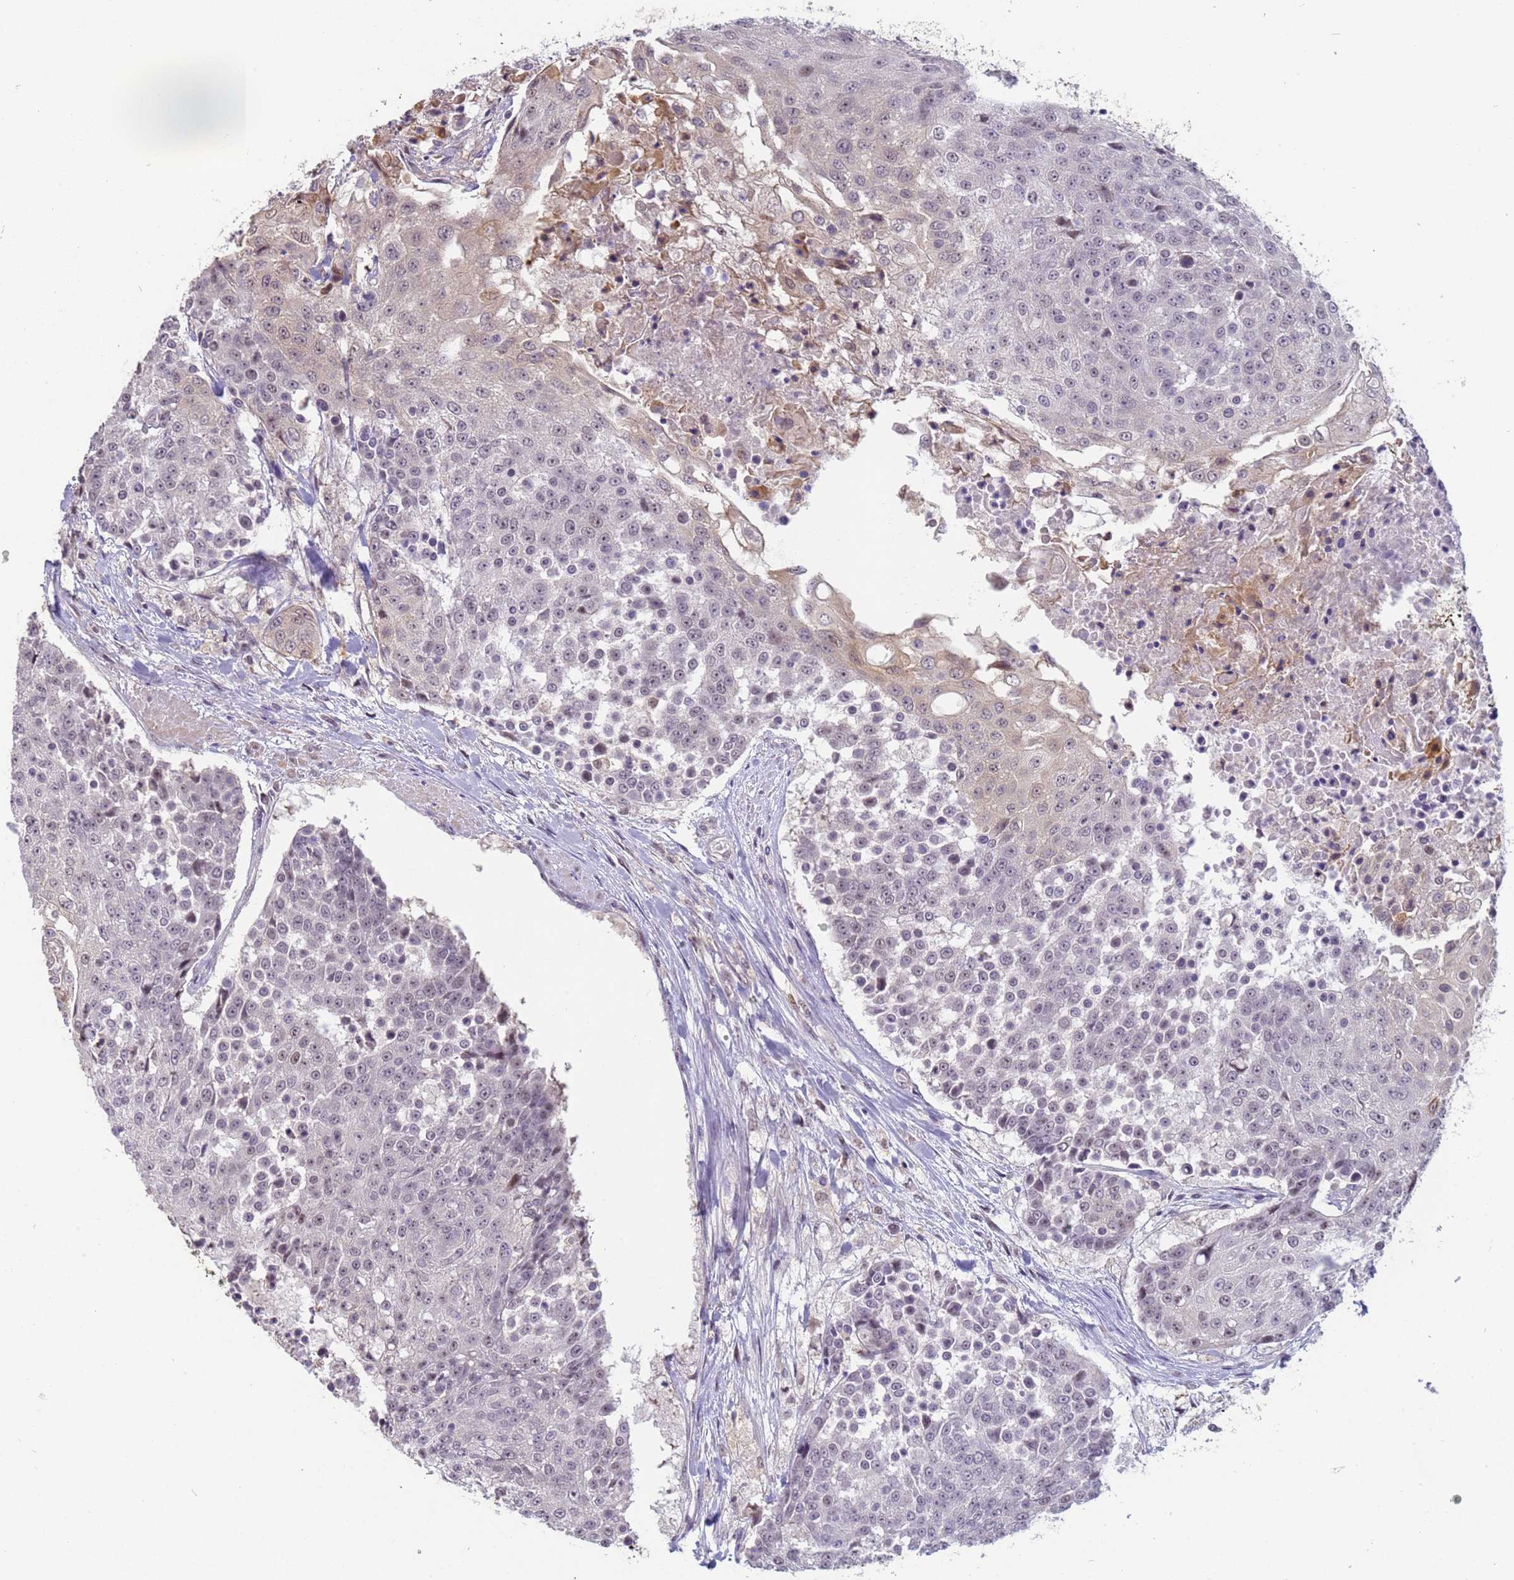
{"staining": {"intensity": "moderate", "quantity": "<25%", "location": "cytoplasmic/membranous"}, "tissue": "urothelial cancer", "cell_type": "Tumor cells", "image_type": "cancer", "snomed": [{"axis": "morphology", "description": "Urothelial carcinoma, High grade"}, {"axis": "topography", "description": "Urinary bladder"}], "caption": "Human urothelial cancer stained with a brown dye reveals moderate cytoplasmic/membranous positive positivity in approximately <25% of tumor cells.", "gene": "VWA3A", "patient": {"sex": "female", "age": 63}}